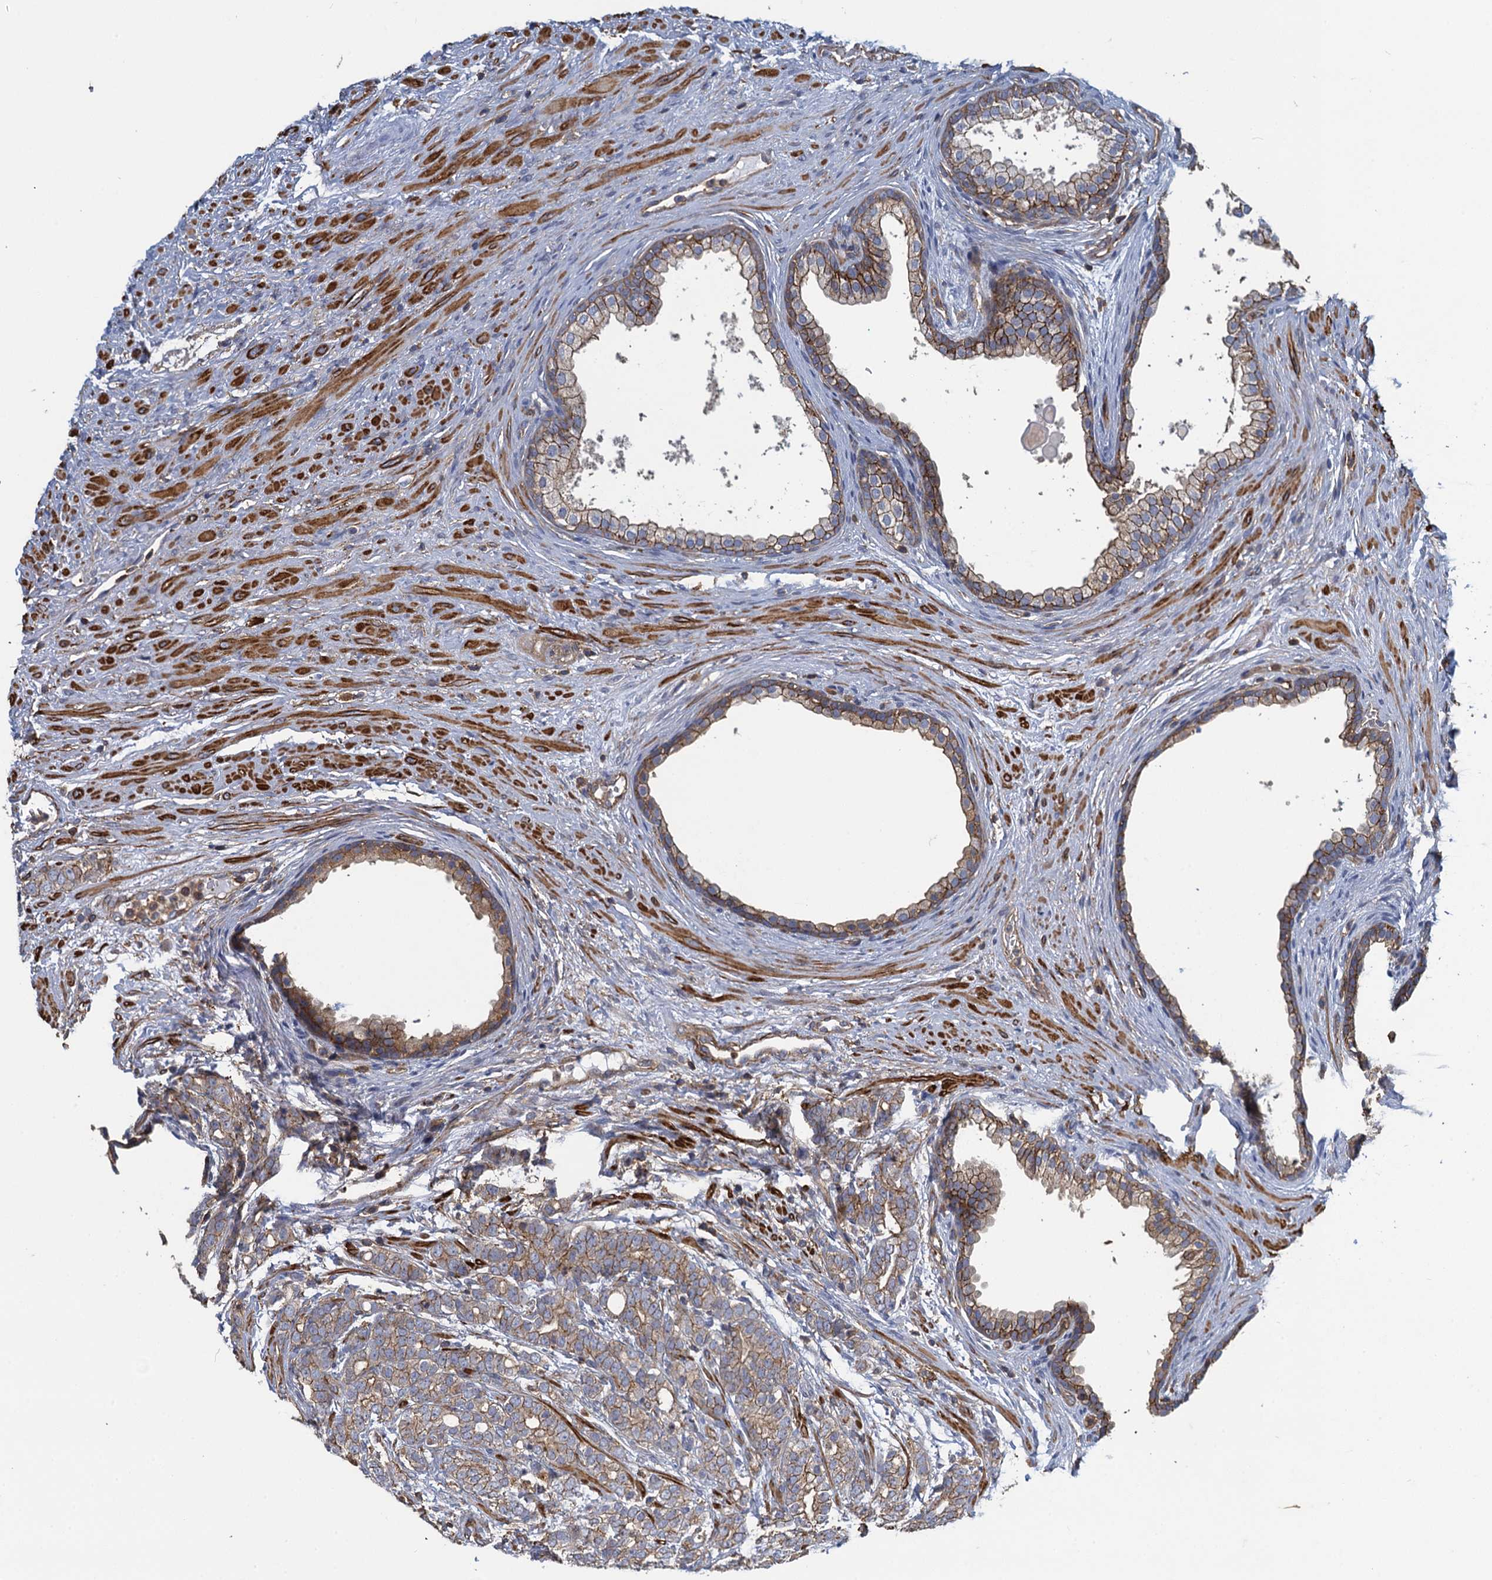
{"staining": {"intensity": "moderate", "quantity": "25%-75%", "location": "cytoplasmic/membranous"}, "tissue": "prostate cancer", "cell_type": "Tumor cells", "image_type": "cancer", "snomed": [{"axis": "morphology", "description": "Adenocarcinoma, High grade"}, {"axis": "topography", "description": "Prostate"}], "caption": "Human adenocarcinoma (high-grade) (prostate) stained with a protein marker demonstrates moderate staining in tumor cells.", "gene": "PROSER2", "patient": {"sex": "male", "age": 57}}